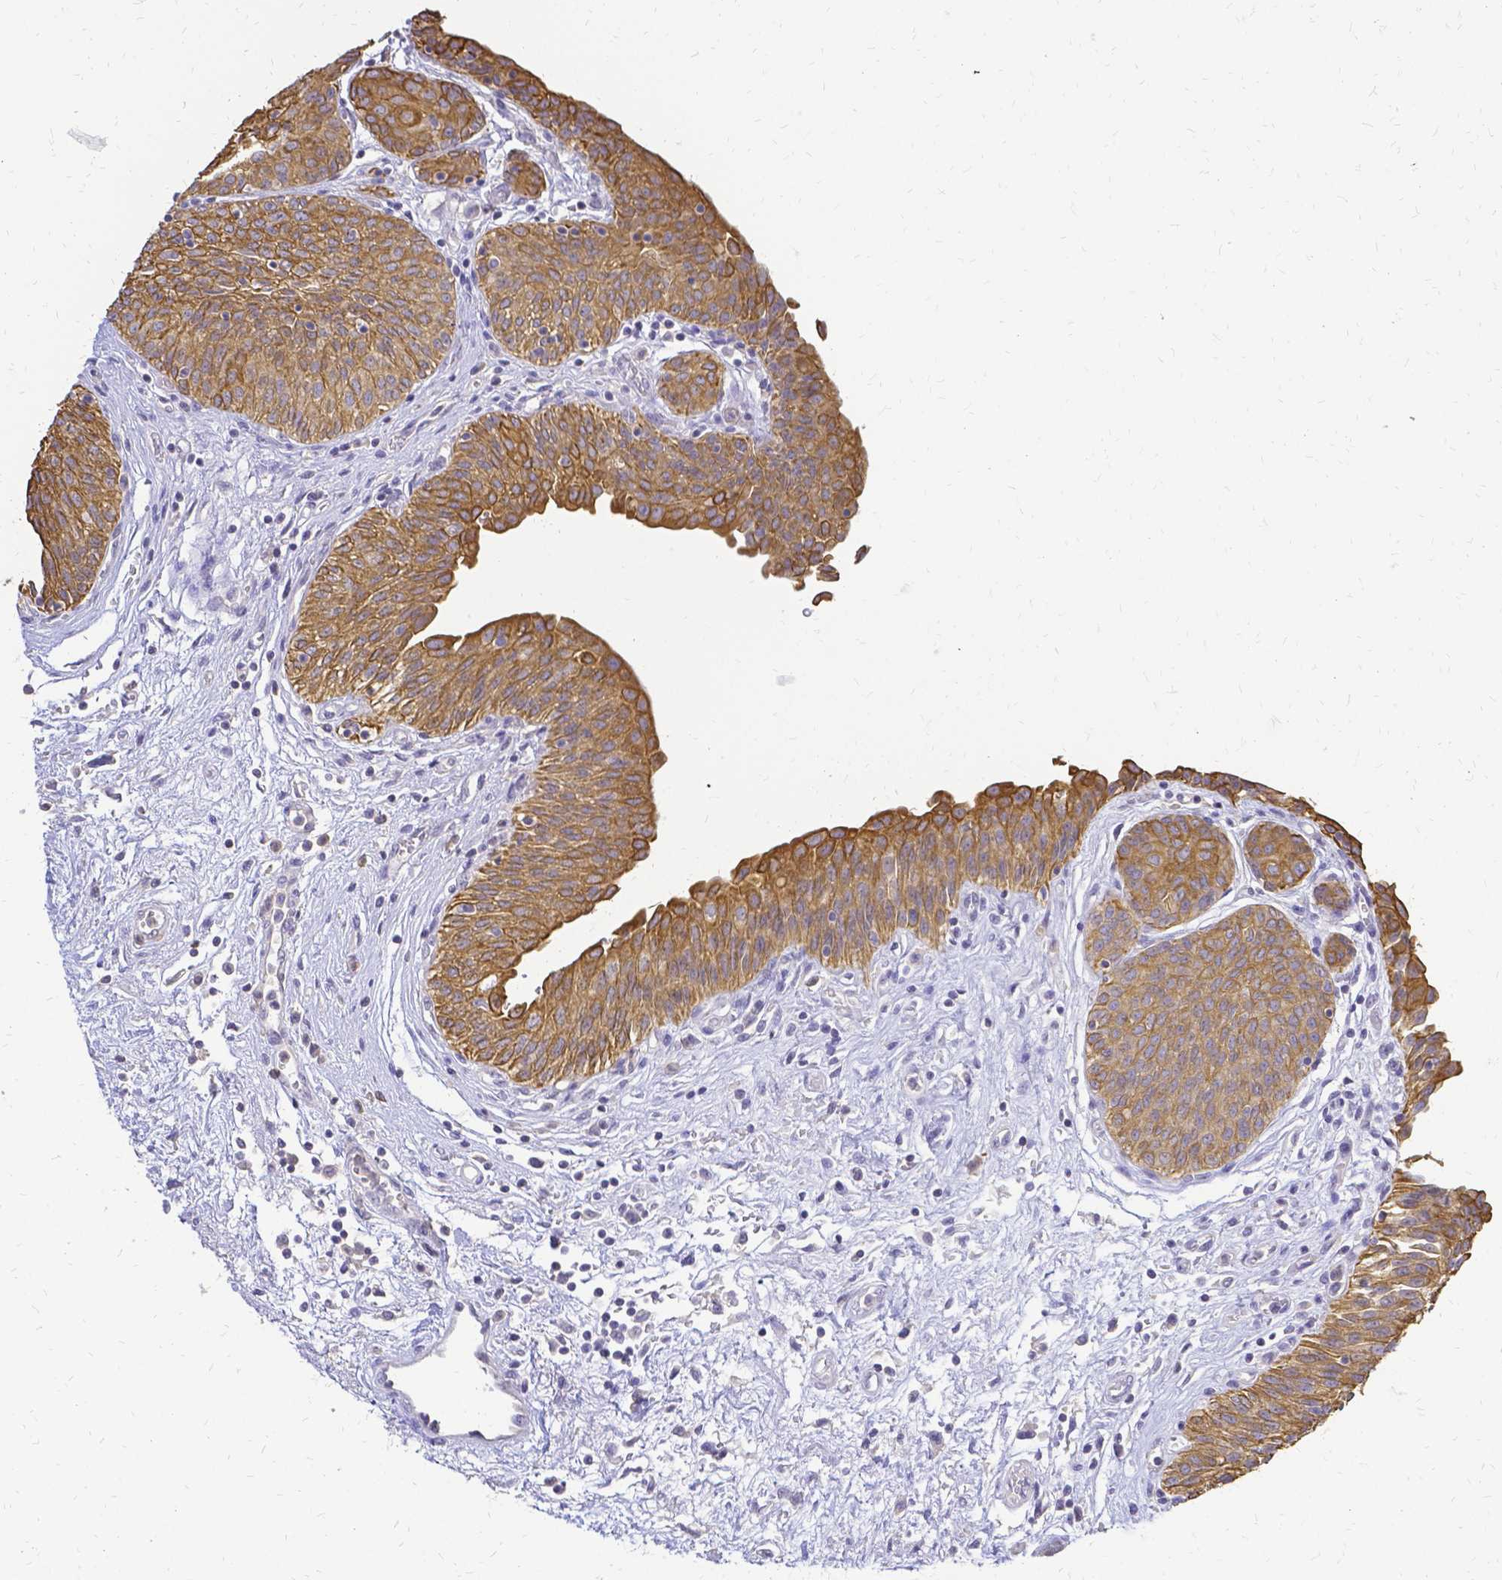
{"staining": {"intensity": "moderate", "quantity": ">75%", "location": "cytoplasmic/membranous"}, "tissue": "urinary bladder", "cell_type": "Urothelial cells", "image_type": "normal", "snomed": [{"axis": "morphology", "description": "Normal tissue, NOS"}, {"axis": "topography", "description": "Urinary bladder"}], "caption": "Urinary bladder was stained to show a protein in brown. There is medium levels of moderate cytoplasmic/membranous positivity in approximately >75% of urothelial cells. Immunohistochemistry stains the protein of interest in brown and the nuclei are stained blue.", "gene": "CIB1", "patient": {"sex": "male", "age": 68}}